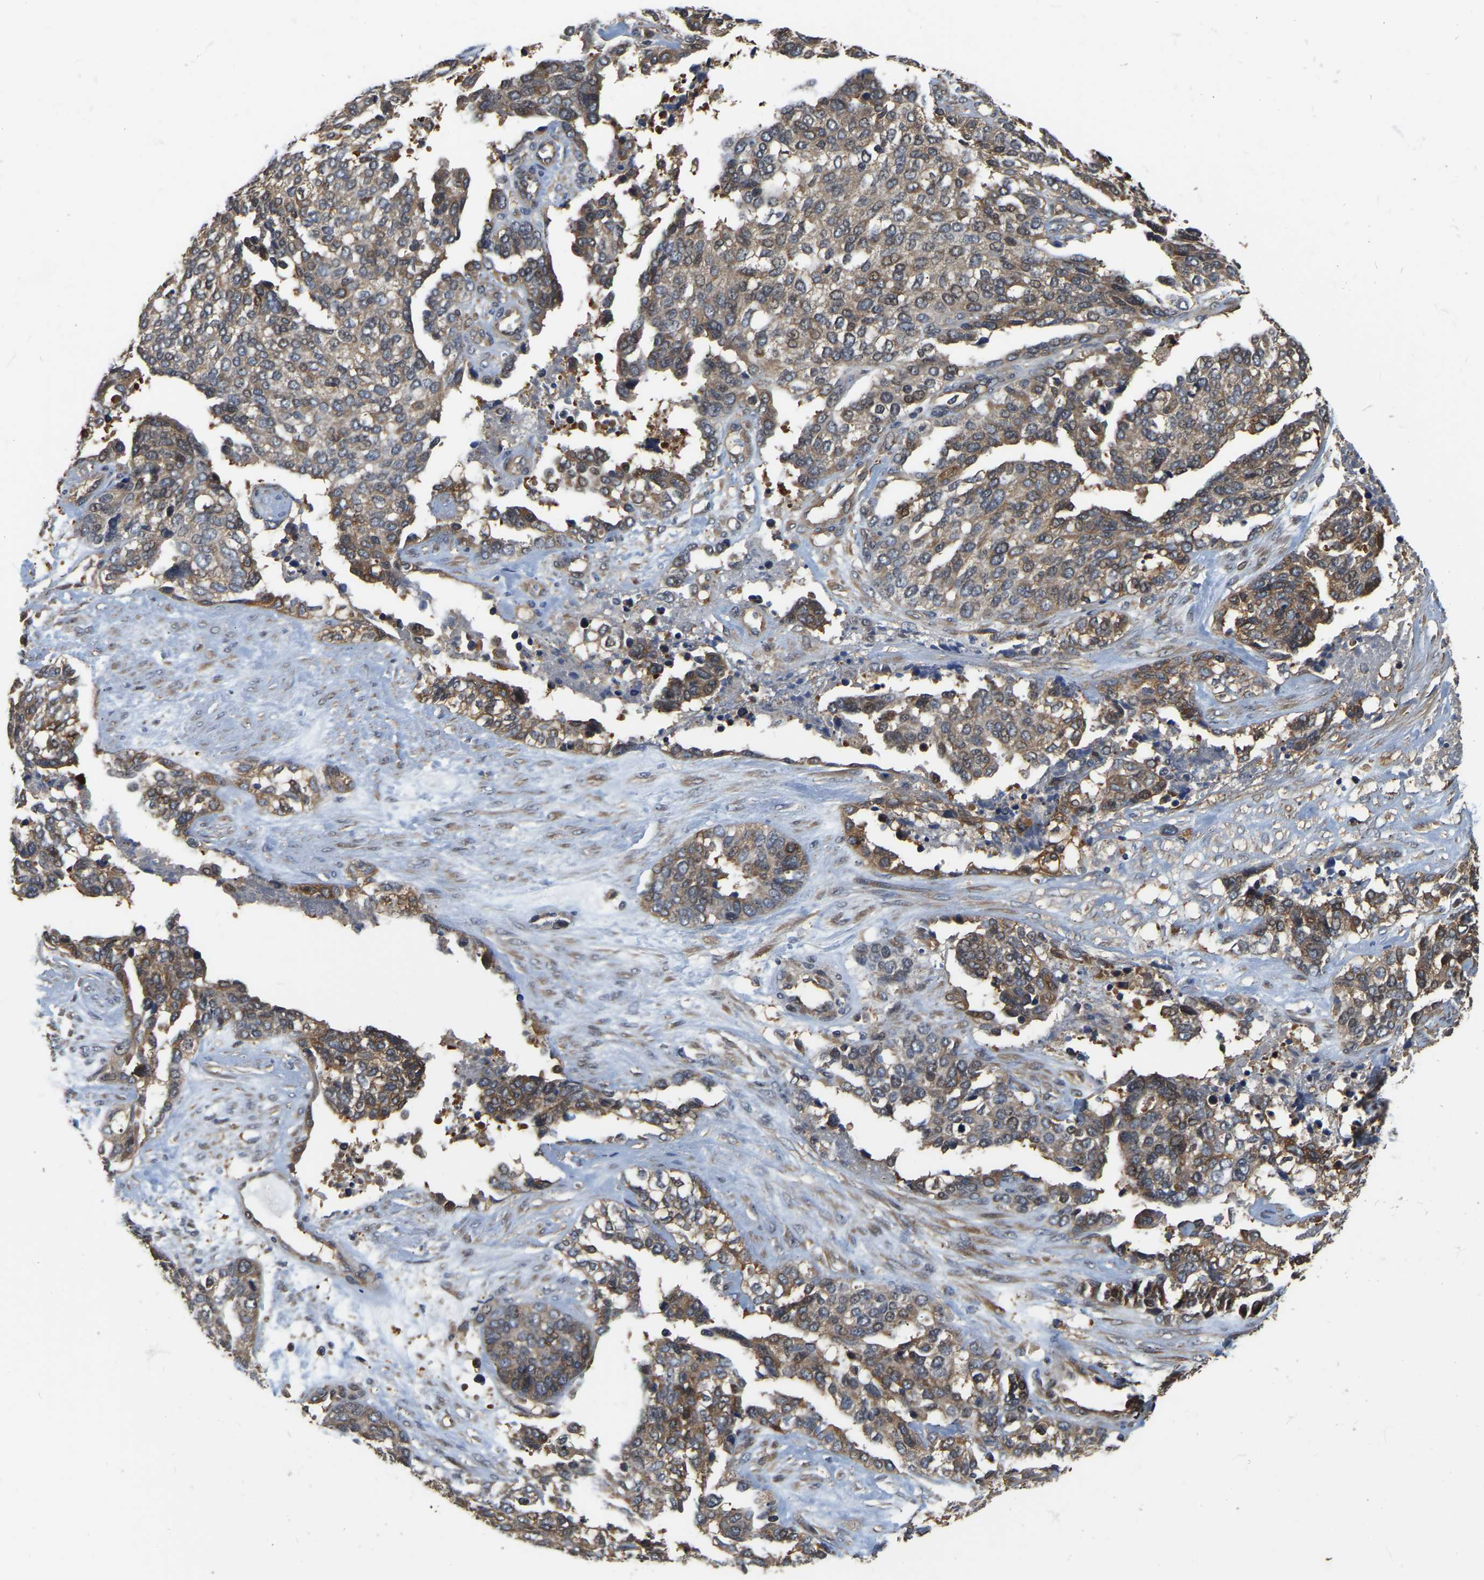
{"staining": {"intensity": "weak", "quantity": ">75%", "location": "cytoplasmic/membranous"}, "tissue": "ovarian cancer", "cell_type": "Tumor cells", "image_type": "cancer", "snomed": [{"axis": "morphology", "description": "Cystadenocarcinoma, serous, NOS"}, {"axis": "topography", "description": "Ovary"}], "caption": "Immunohistochemical staining of serous cystadenocarcinoma (ovarian) exhibits weak cytoplasmic/membranous protein expression in about >75% of tumor cells. (brown staining indicates protein expression, while blue staining denotes nuclei).", "gene": "GARS1", "patient": {"sex": "female", "age": 44}}